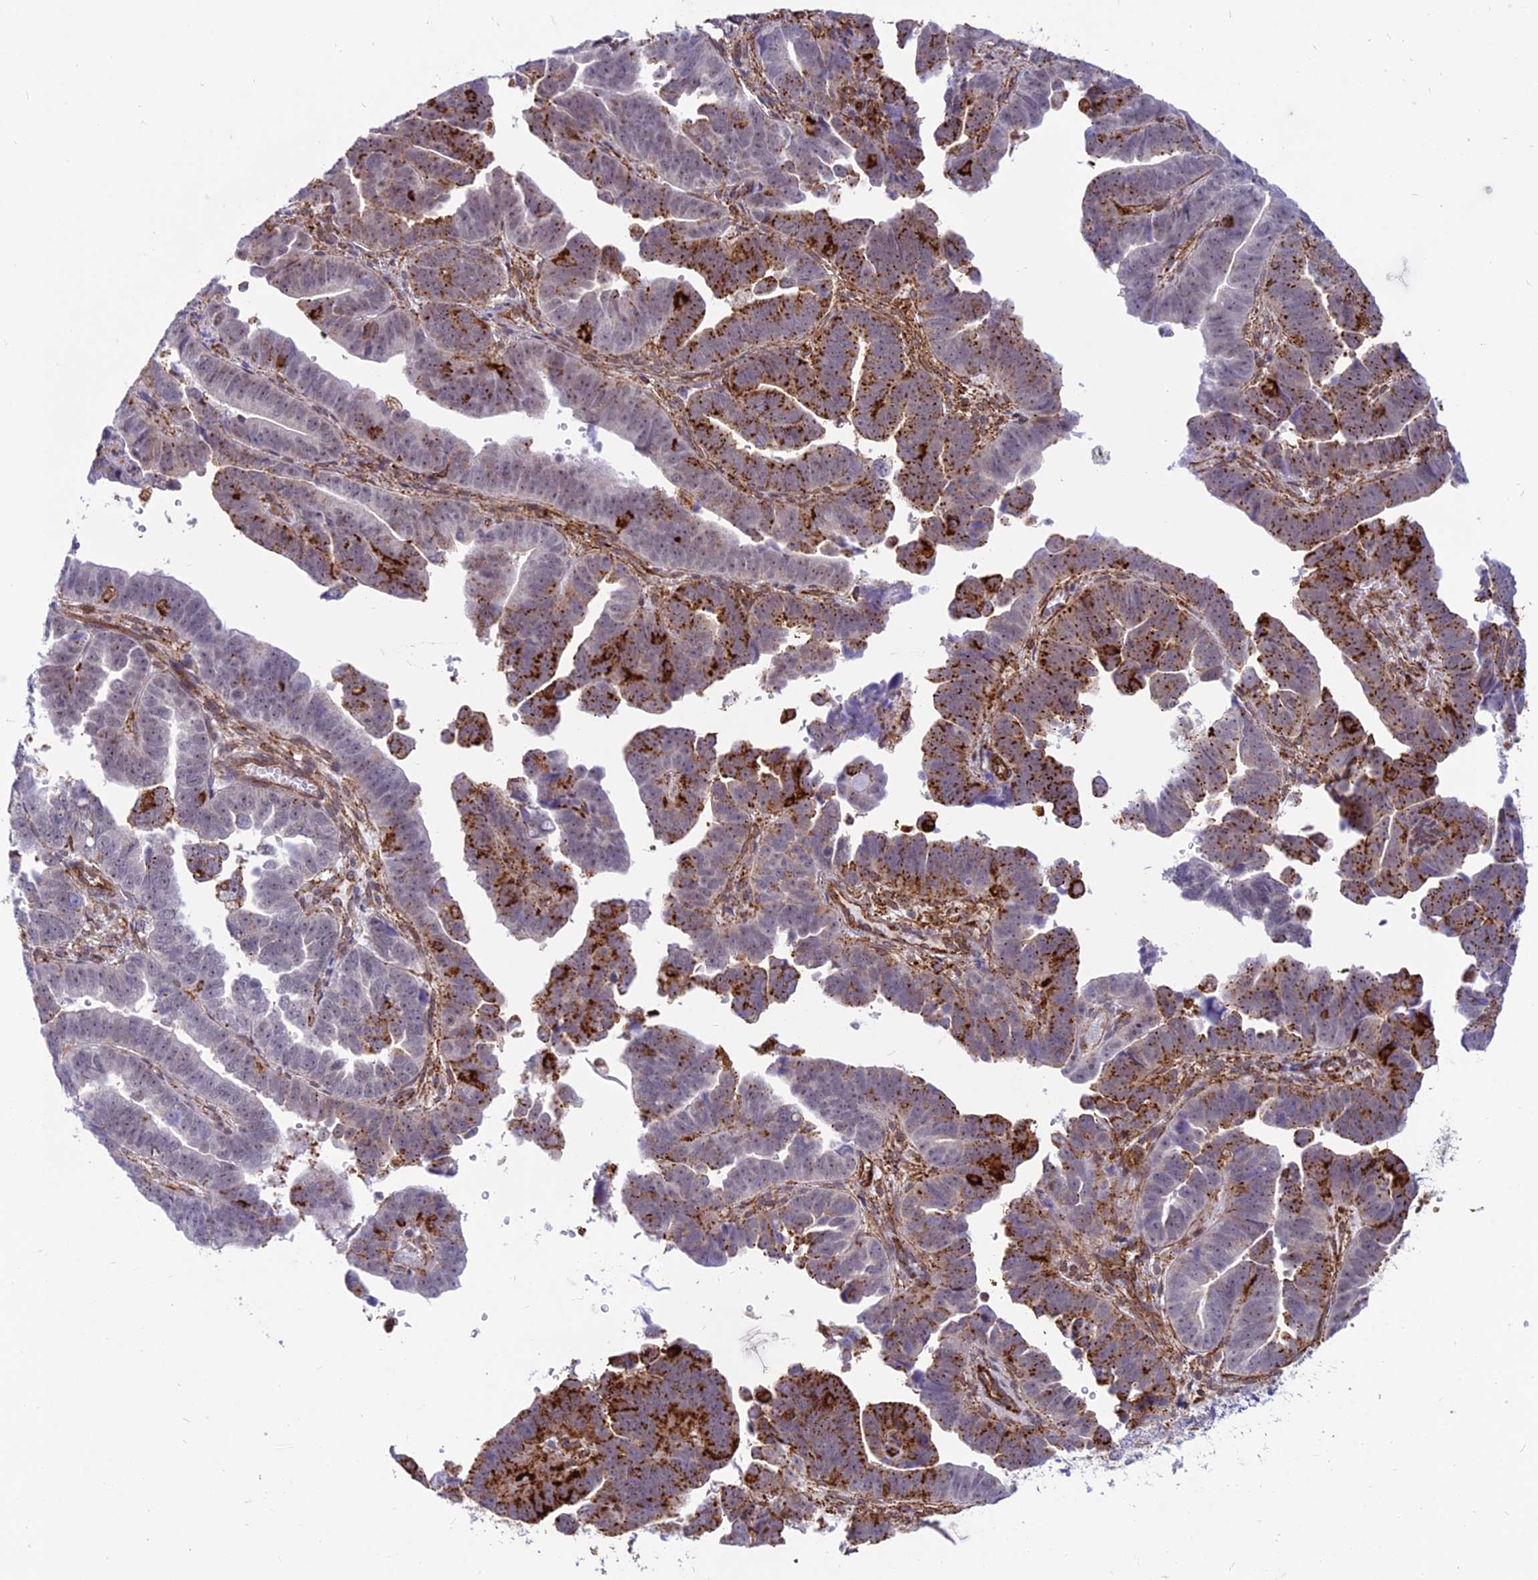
{"staining": {"intensity": "moderate", "quantity": "25%-75%", "location": "cytoplasmic/membranous"}, "tissue": "endometrial cancer", "cell_type": "Tumor cells", "image_type": "cancer", "snomed": [{"axis": "morphology", "description": "Adenocarcinoma, NOS"}, {"axis": "topography", "description": "Endometrium"}], "caption": "A micrograph of endometrial cancer (adenocarcinoma) stained for a protein demonstrates moderate cytoplasmic/membranous brown staining in tumor cells. The protein is stained brown, and the nuclei are stained in blue (DAB IHC with brightfield microscopy, high magnification).", "gene": "SAPCD2", "patient": {"sex": "female", "age": 75}}